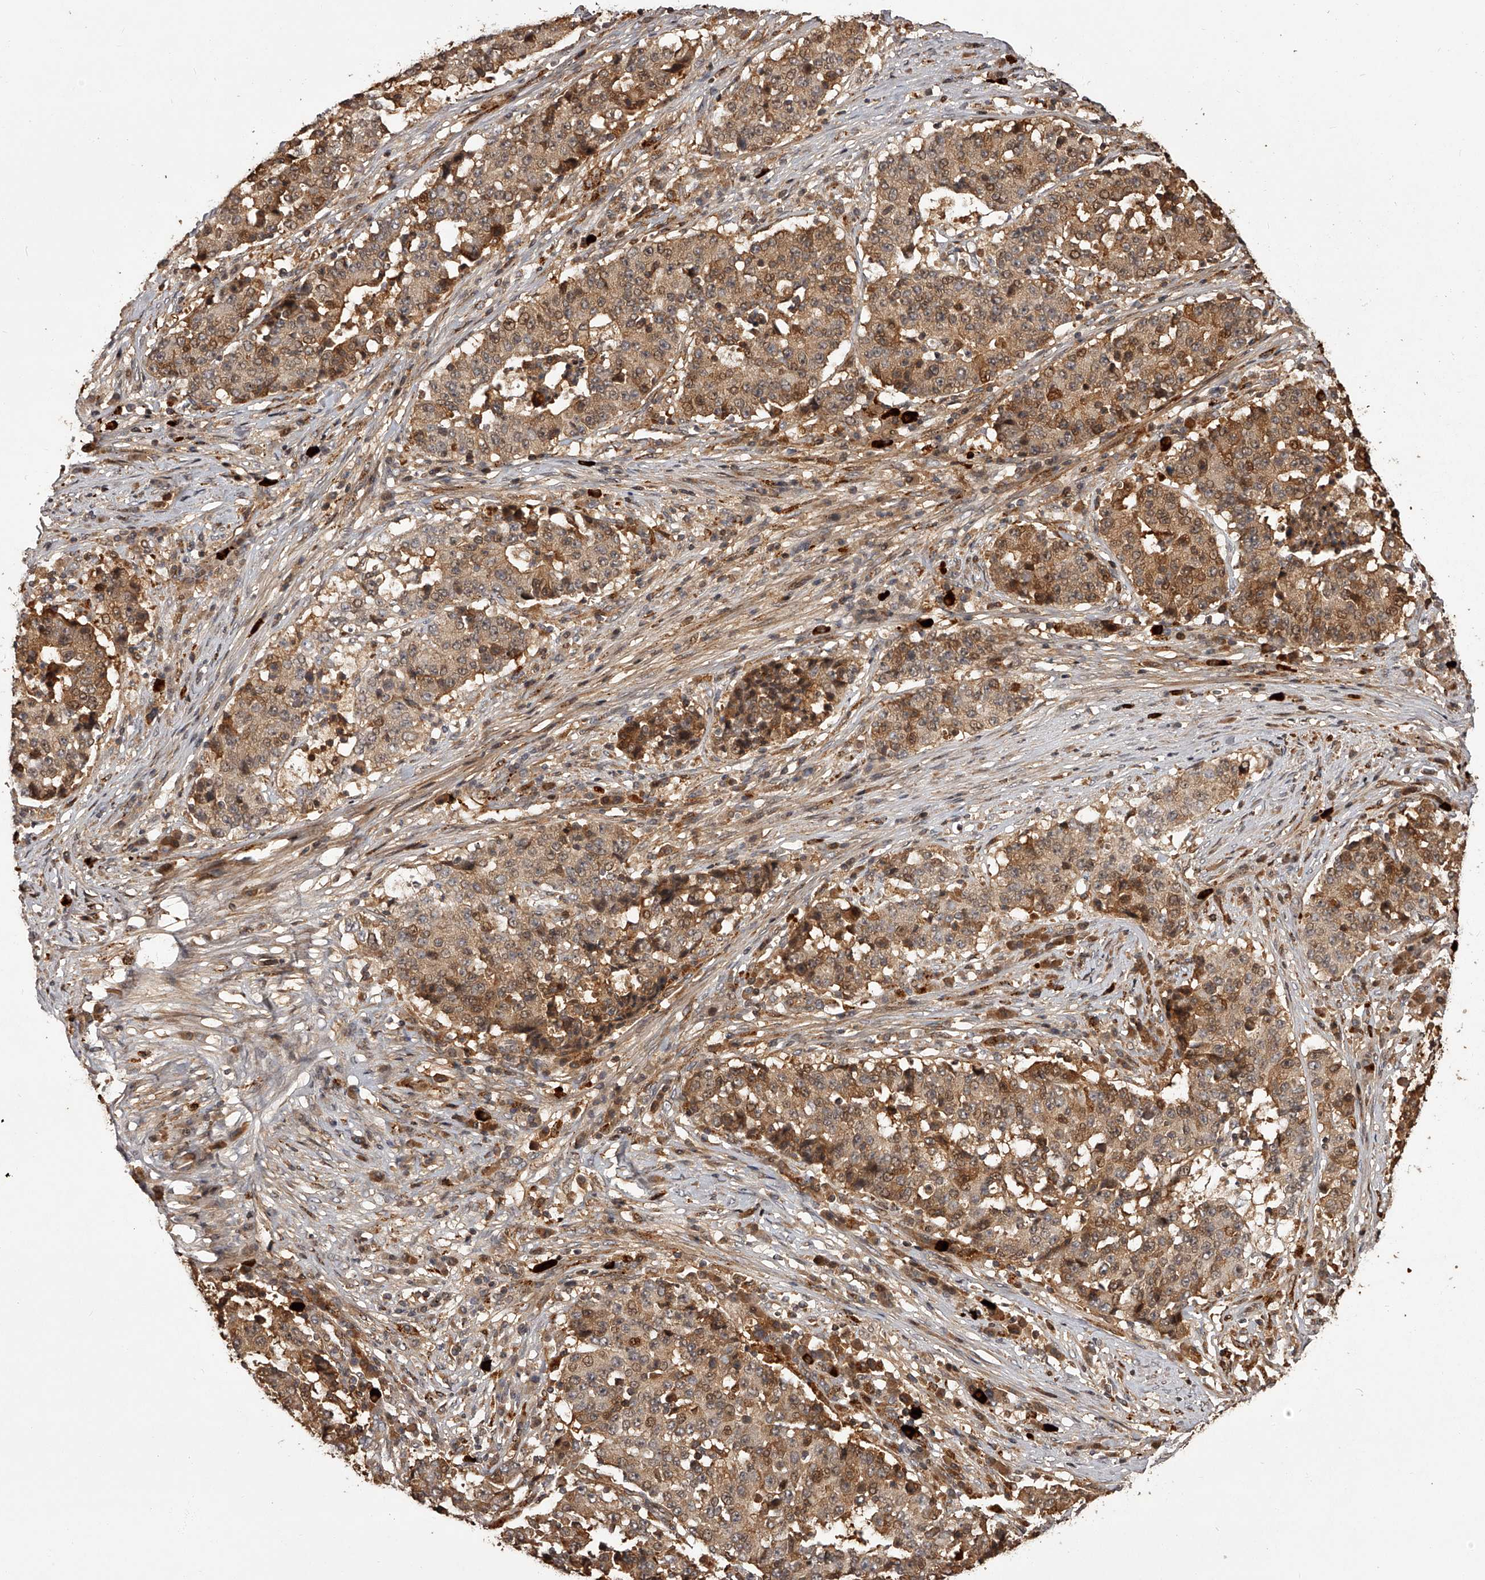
{"staining": {"intensity": "moderate", "quantity": ">75%", "location": "cytoplasmic/membranous,nuclear"}, "tissue": "stomach cancer", "cell_type": "Tumor cells", "image_type": "cancer", "snomed": [{"axis": "morphology", "description": "Adenocarcinoma, NOS"}, {"axis": "topography", "description": "Stomach"}], "caption": "DAB (3,3'-diaminobenzidine) immunohistochemical staining of stomach cancer (adenocarcinoma) reveals moderate cytoplasmic/membranous and nuclear protein staining in about >75% of tumor cells.", "gene": "CRYZL1", "patient": {"sex": "male", "age": 59}}